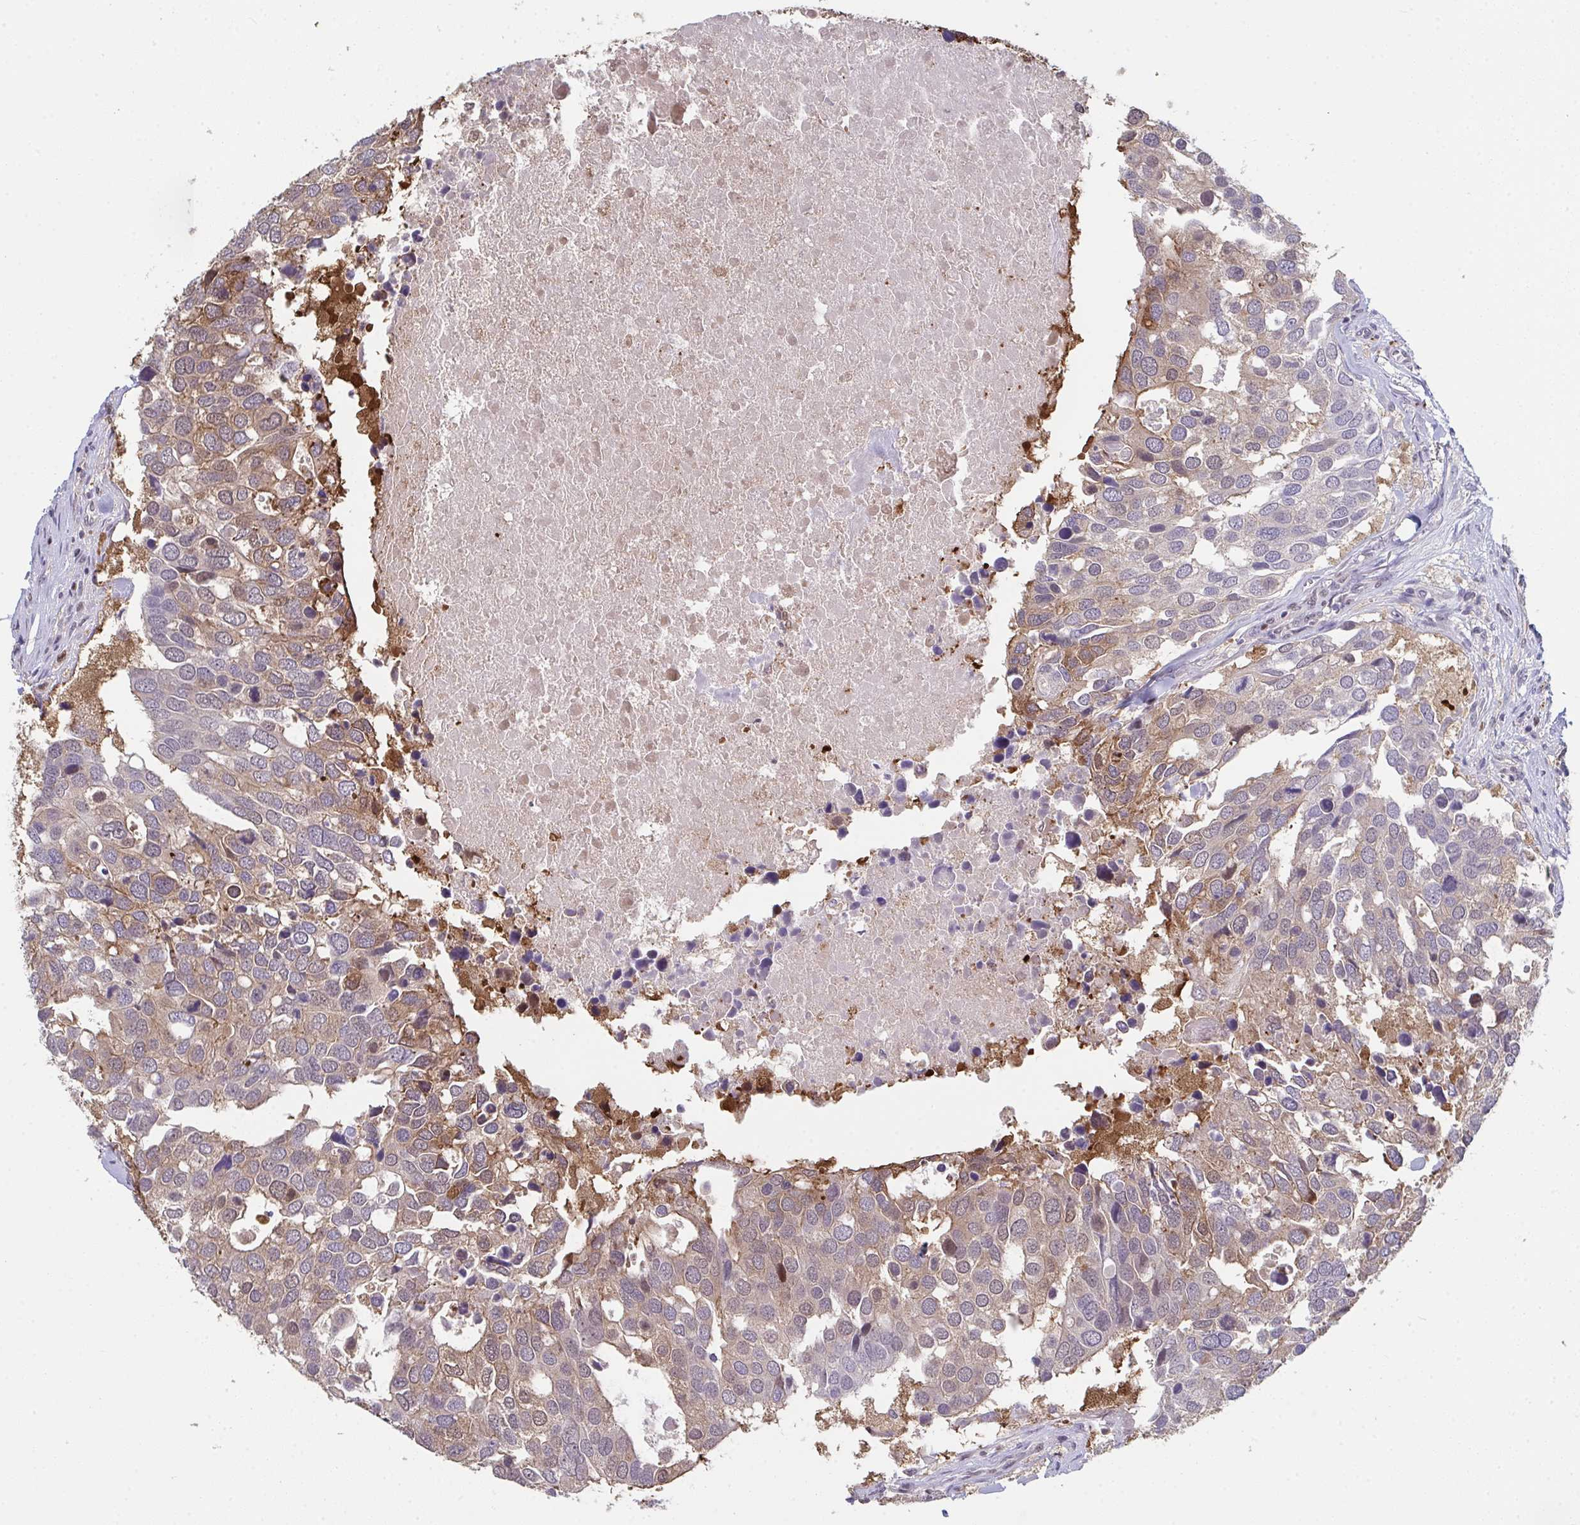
{"staining": {"intensity": "weak", "quantity": "25%-75%", "location": "cytoplasmic/membranous"}, "tissue": "breast cancer", "cell_type": "Tumor cells", "image_type": "cancer", "snomed": [{"axis": "morphology", "description": "Duct carcinoma"}, {"axis": "topography", "description": "Breast"}], "caption": "Protein analysis of breast infiltrating ductal carcinoma tissue demonstrates weak cytoplasmic/membranous expression in about 25%-75% of tumor cells. (DAB = brown stain, brightfield microscopy at high magnification).", "gene": "ACD", "patient": {"sex": "female", "age": 83}}